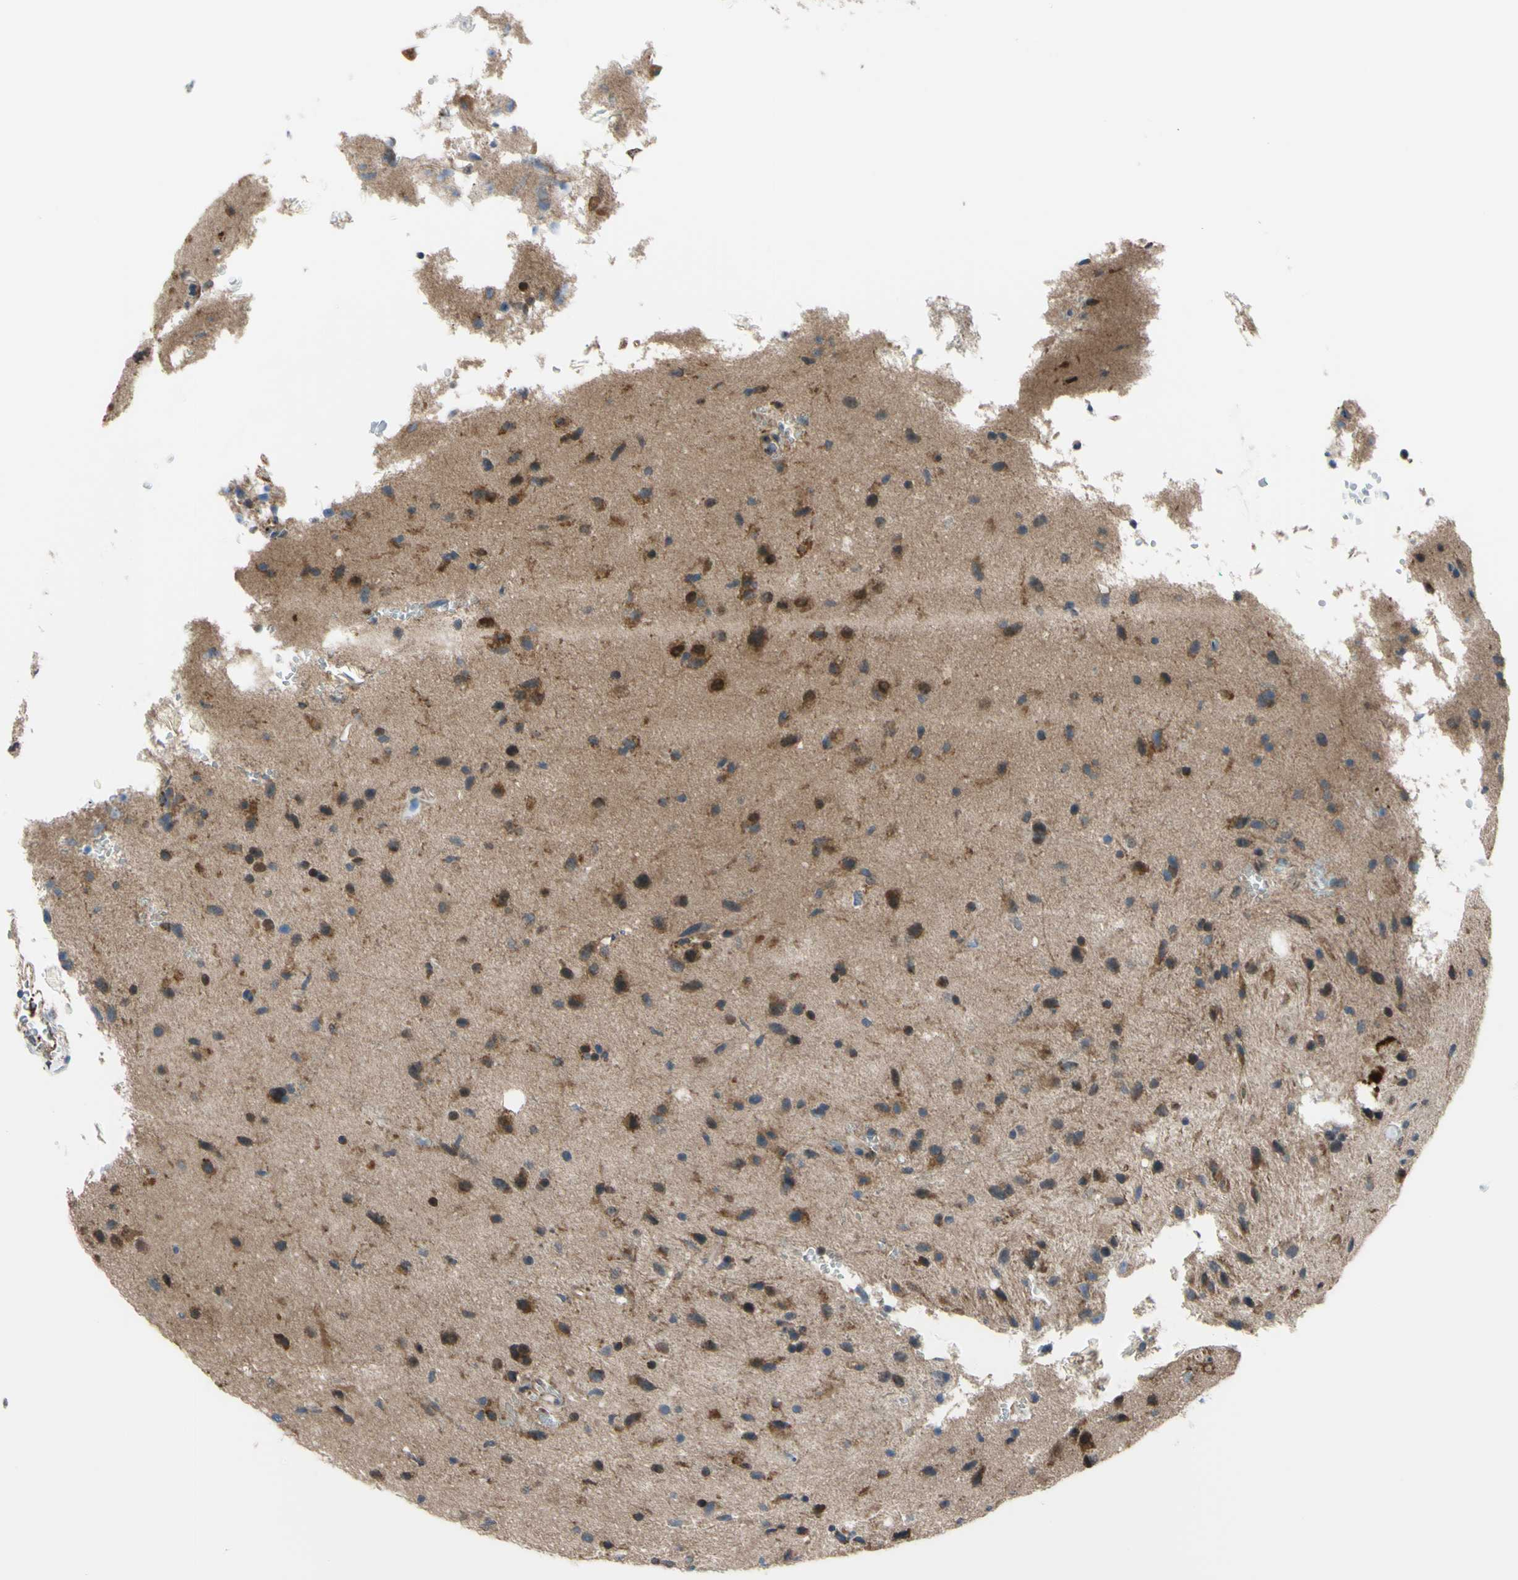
{"staining": {"intensity": "strong", "quantity": "25%-75%", "location": "cytoplasmic/membranous"}, "tissue": "glioma", "cell_type": "Tumor cells", "image_type": "cancer", "snomed": [{"axis": "morphology", "description": "Glioma, malignant, Low grade"}, {"axis": "topography", "description": "Brain"}], "caption": "IHC photomicrograph of neoplastic tissue: glioma stained using IHC demonstrates high levels of strong protein expression localized specifically in the cytoplasmic/membranous of tumor cells, appearing as a cytoplasmic/membranous brown color.", "gene": "BMF", "patient": {"sex": "male", "age": 77}}